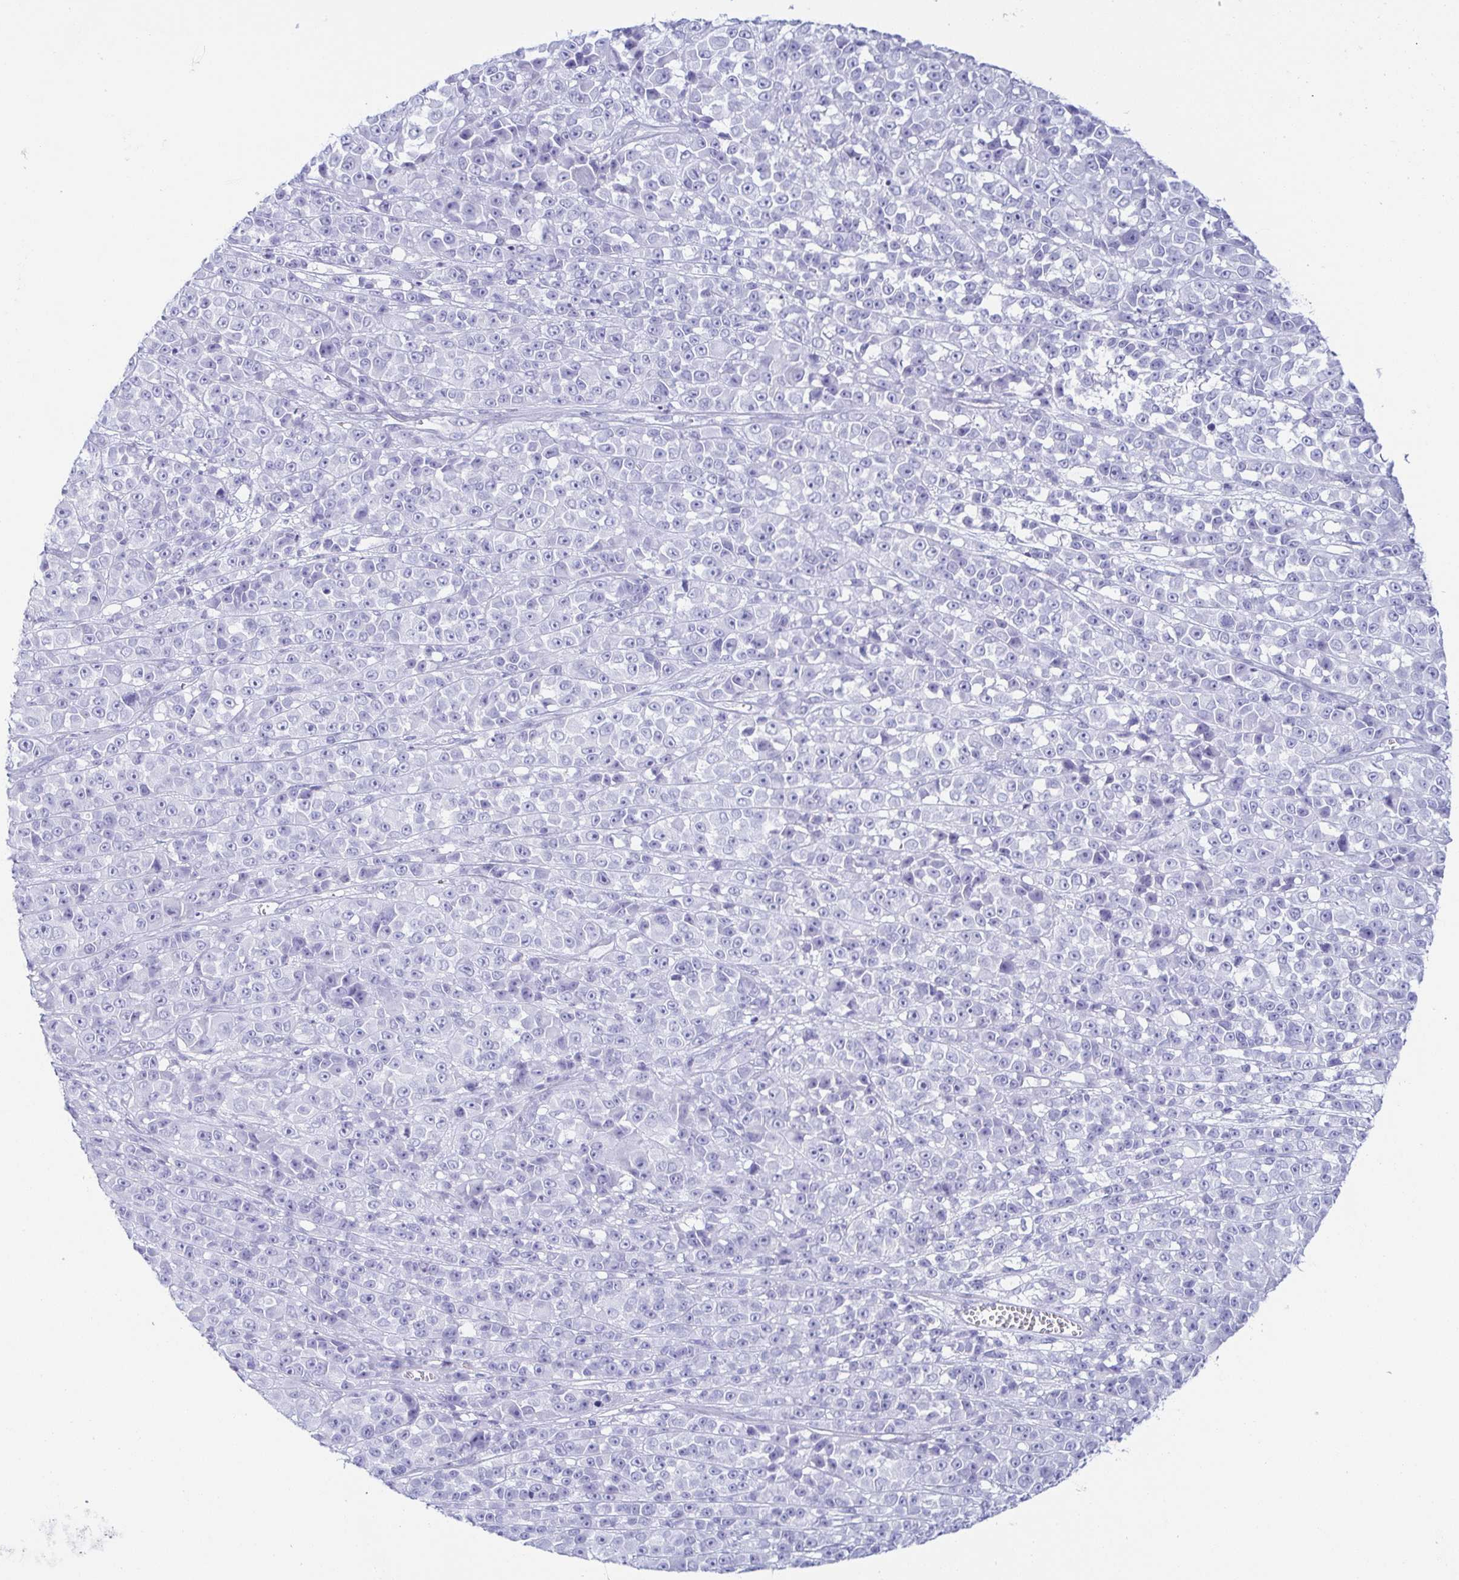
{"staining": {"intensity": "negative", "quantity": "none", "location": "none"}, "tissue": "melanoma", "cell_type": "Tumor cells", "image_type": "cancer", "snomed": [{"axis": "morphology", "description": "Malignant melanoma, NOS"}, {"axis": "topography", "description": "Skin"}, {"axis": "topography", "description": "Skin of back"}], "caption": "An immunohistochemistry micrograph of malignant melanoma is shown. There is no staining in tumor cells of malignant melanoma.", "gene": "ZG16B", "patient": {"sex": "male", "age": 91}}